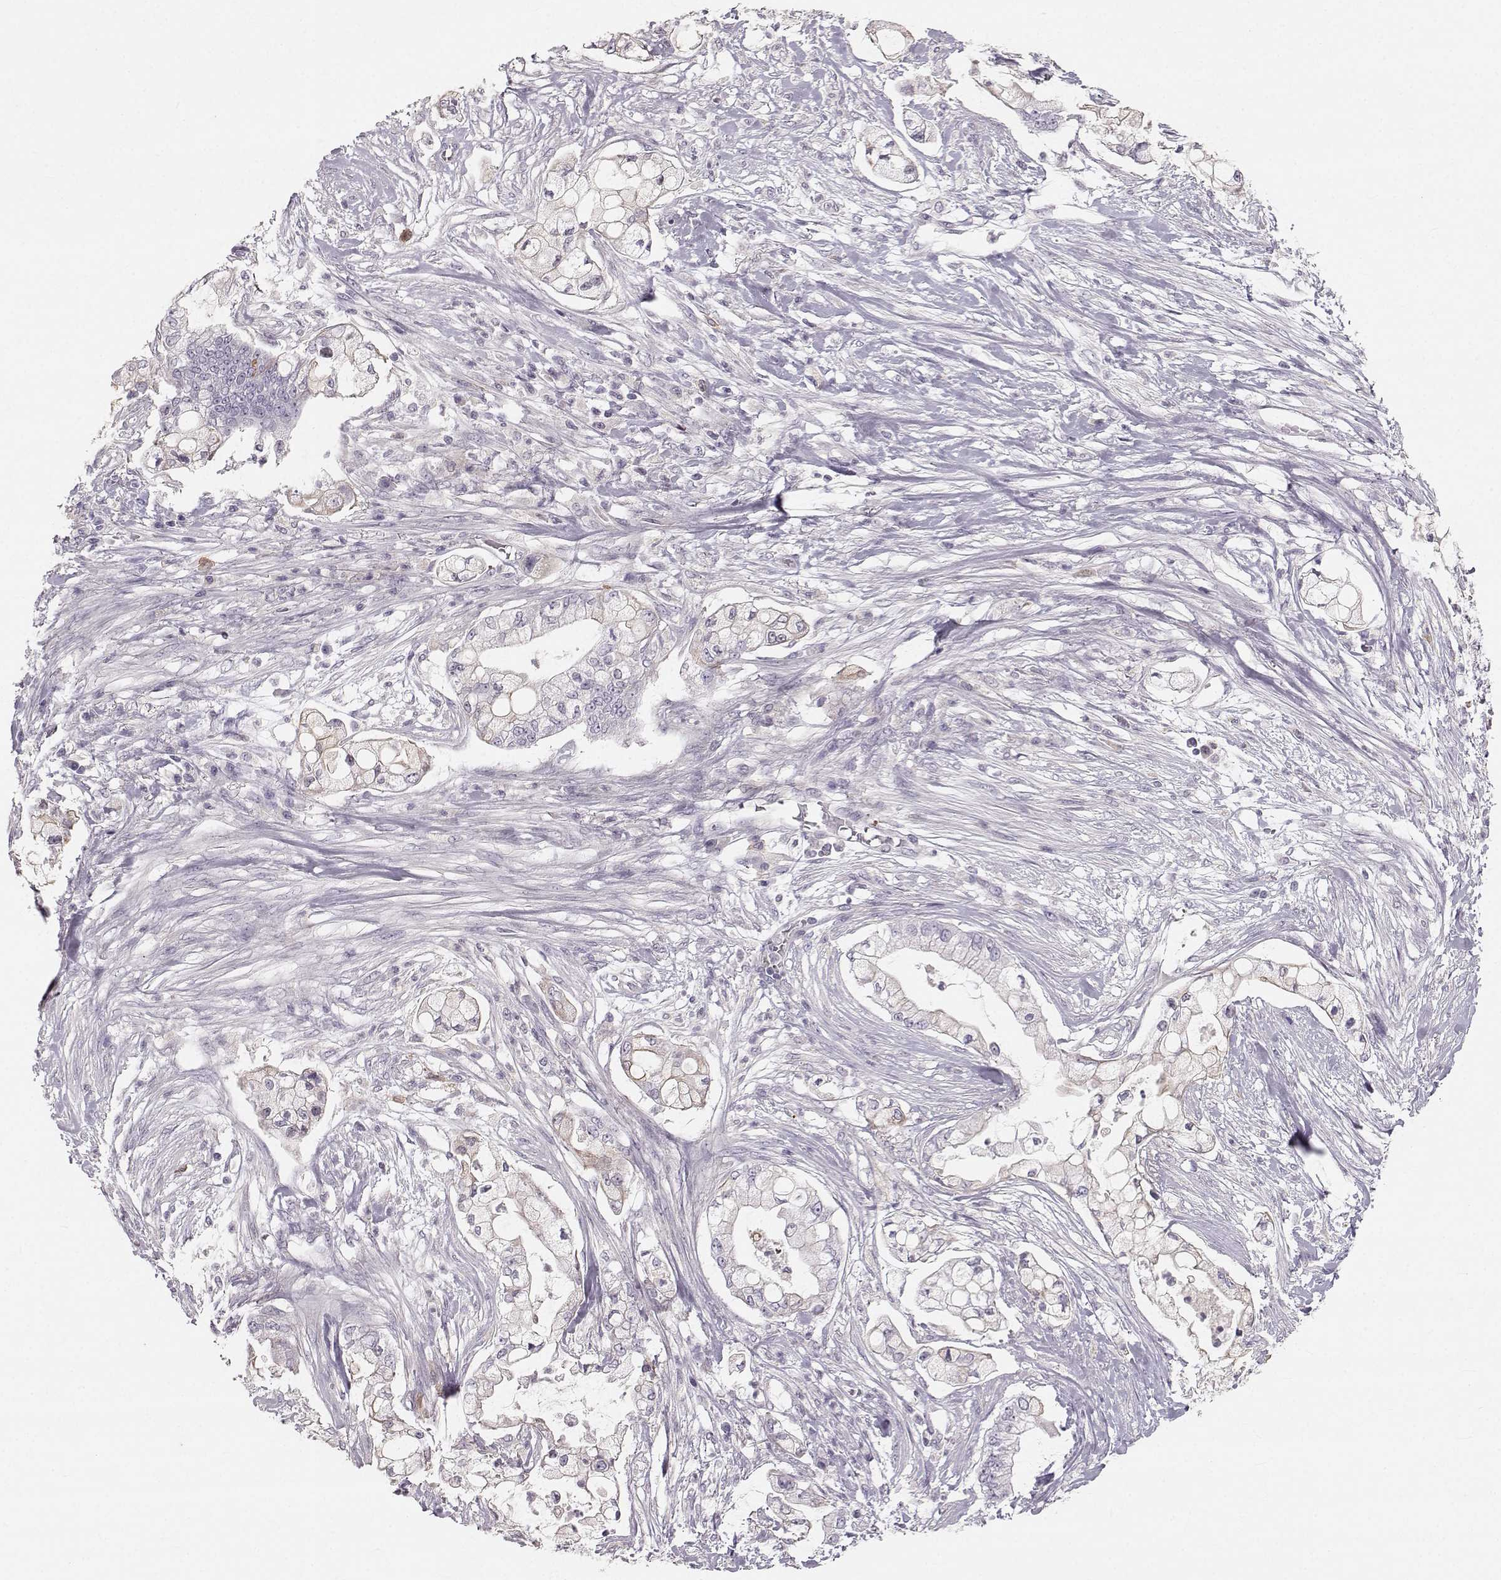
{"staining": {"intensity": "negative", "quantity": "none", "location": "none"}, "tissue": "pancreatic cancer", "cell_type": "Tumor cells", "image_type": "cancer", "snomed": [{"axis": "morphology", "description": "Adenocarcinoma, NOS"}, {"axis": "topography", "description": "Pancreas"}], "caption": "DAB immunohistochemical staining of pancreatic adenocarcinoma shows no significant expression in tumor cells. (Immunohistochemistry, brightfield microscopy, high magnification).", "gene": "RUNDC3A", "patient": {"sex": "female", "age": 69}}